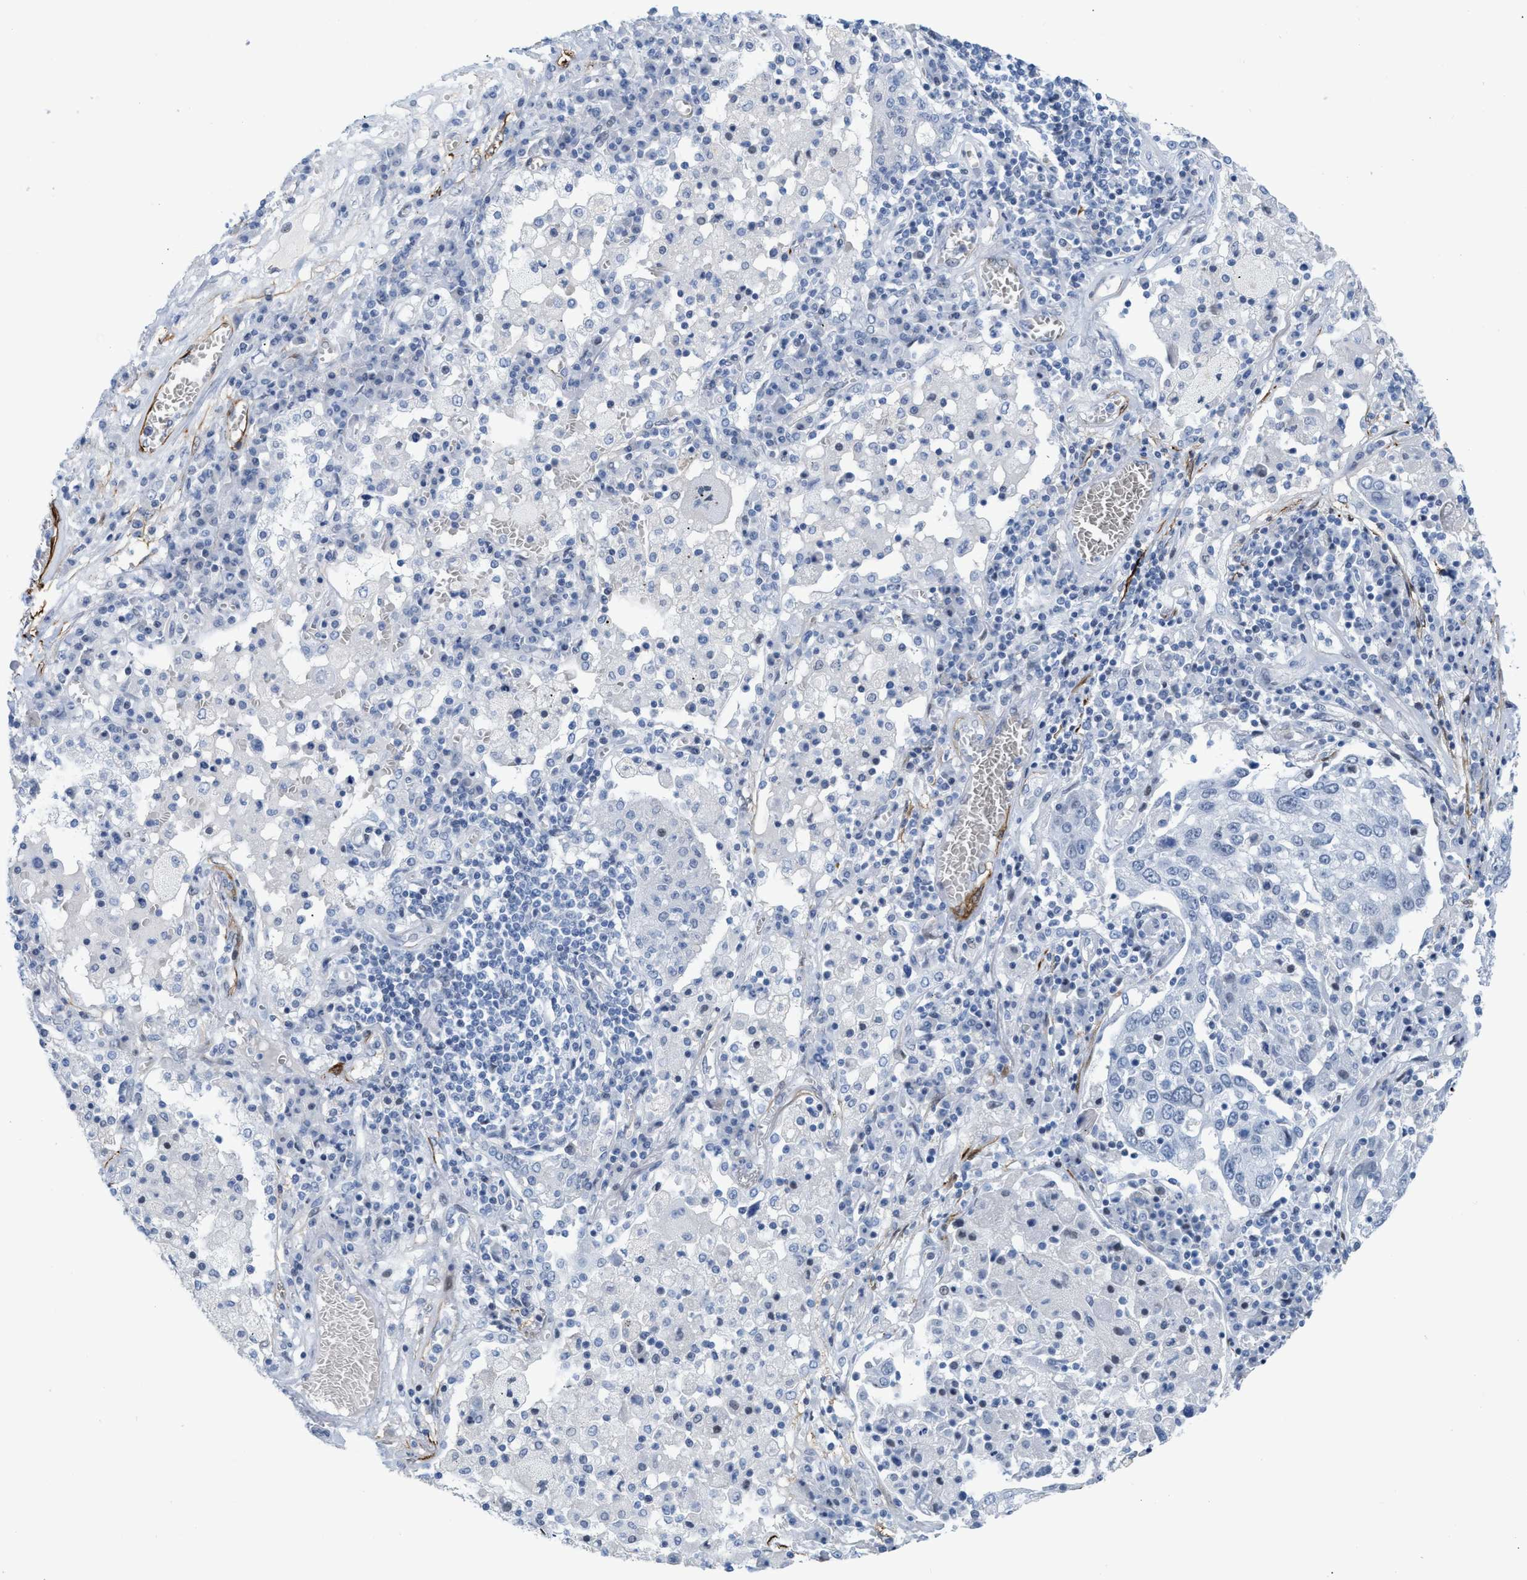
{"staining": {"intensity": "negative", "quantity": "none", "location": "none"}, "tissue": "lung cancer", "cell_type": "Tumor cells", "image_type": "cancer", "snomed": [{"axis": "morphology", "description": "Squamous cell carcinoma, NOS"}, {"axis": "topography", "description": "Lung"}], "caption": "Tumor cells show no significant positivity in lung squamous cell carcinoma. (DAB immunohistochemistry, high magnification).", "gene": "TAGLN", "patient": {"sex": "male", "age": 65}}